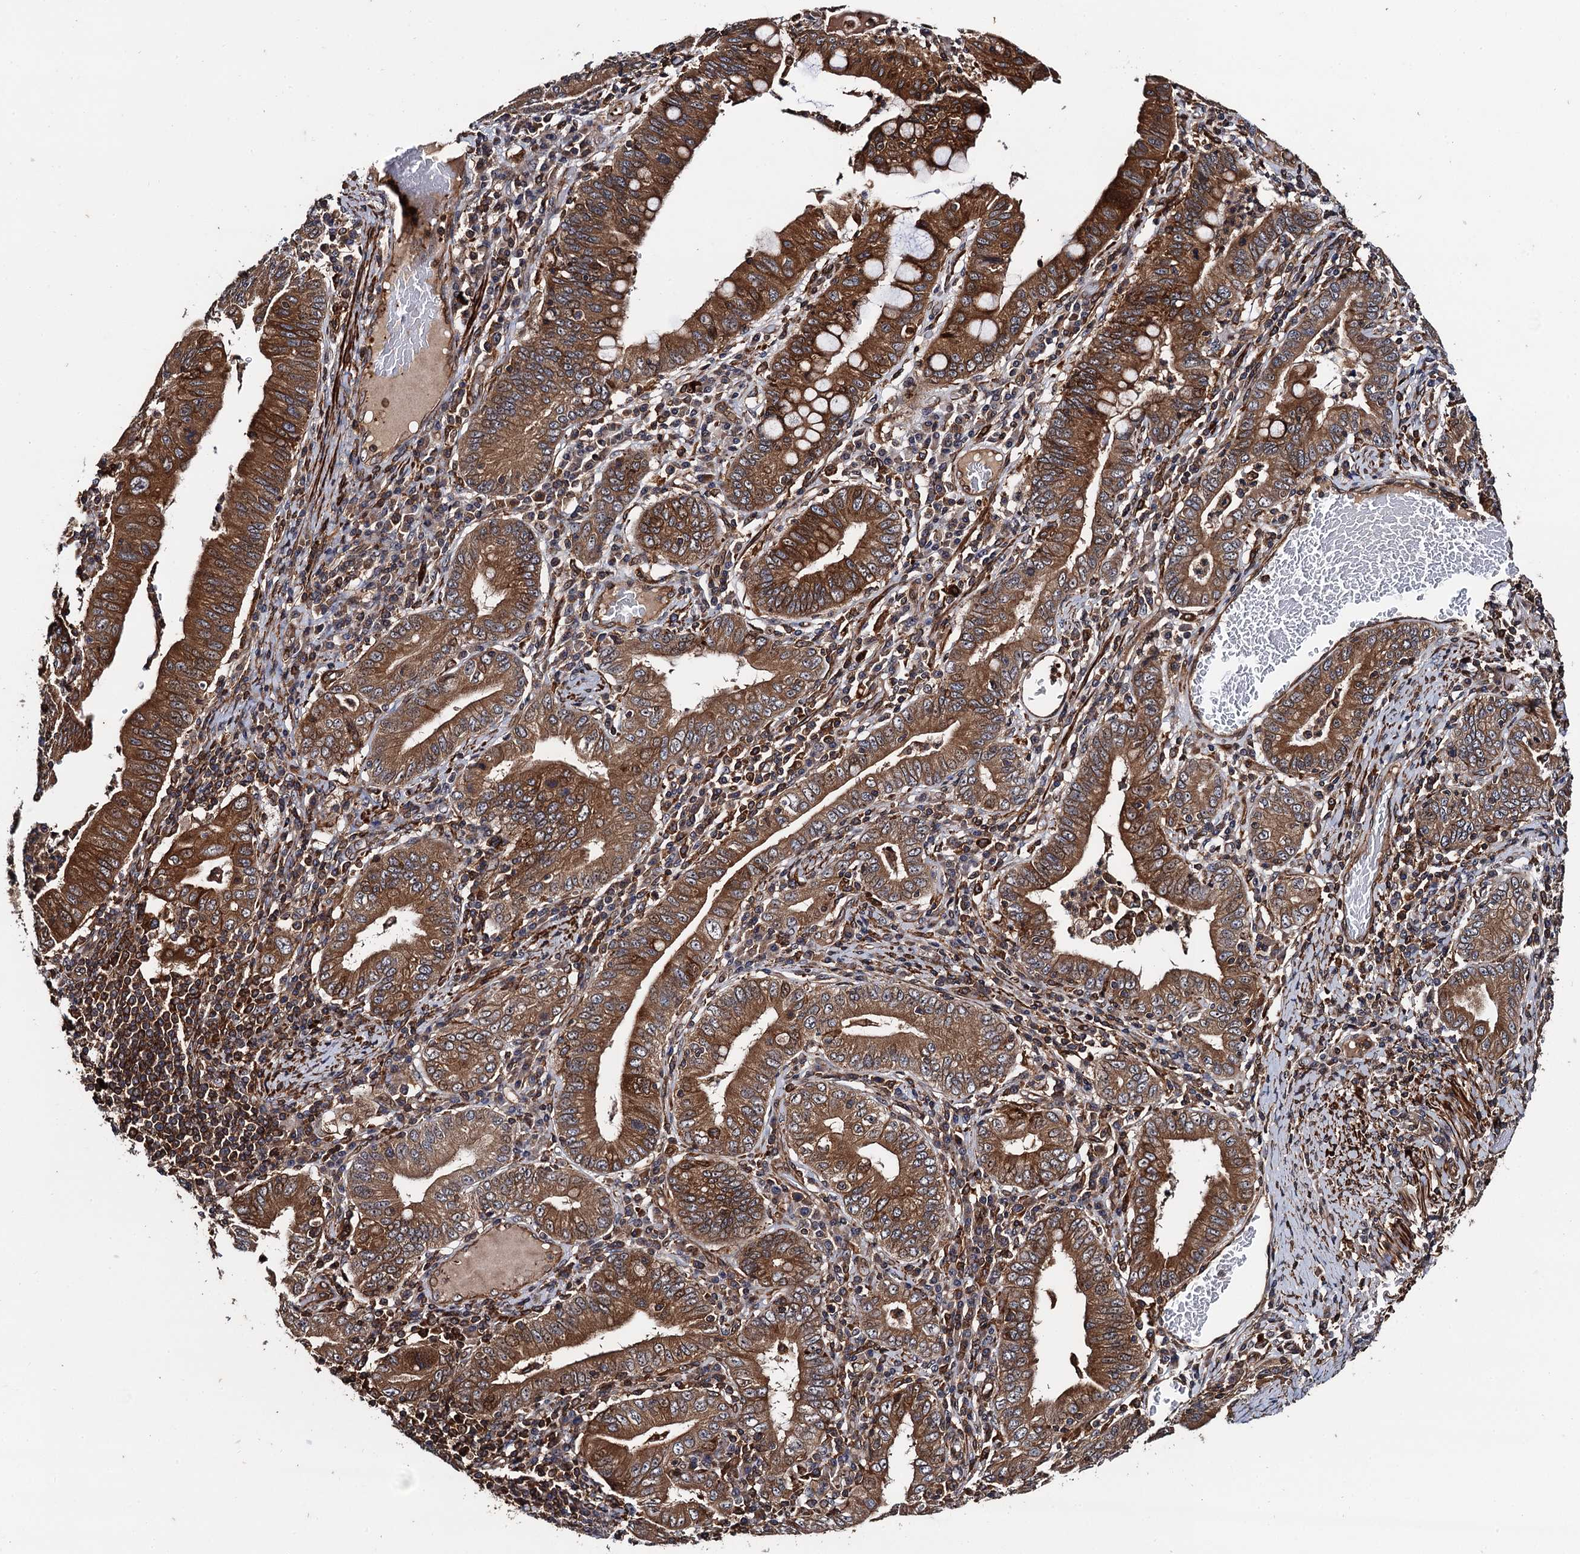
{"staining": {"intensity": "strong", "quantity": ">75%", "location": "cytoplasmic/membranous"}, "tissue": "stomach cancer", "cell_type": "Tumor cells", "image_type": "cancer", "snomed": [{"axis": "morphology", "description": "Normal tissue, NOS"}, {"axis": "morphology", "description": "Adenocarcinoma, NOS"}, {"axis": "topography", "description": "Esophagus"}, {"axis": "topography", "description": "Stomach, upper"}, {"axis": "topography", "description": "Peripheral nerve tissue"}], "caption": "This histopathology image displays immunohistochemistry staining of stomach cancer (adenocarcinoma), with high strong cytoplasmic/membranous staining in about >75% of tumor cells.", "gene": "BORA", "patient": {"sex": "male", "age": 62}}